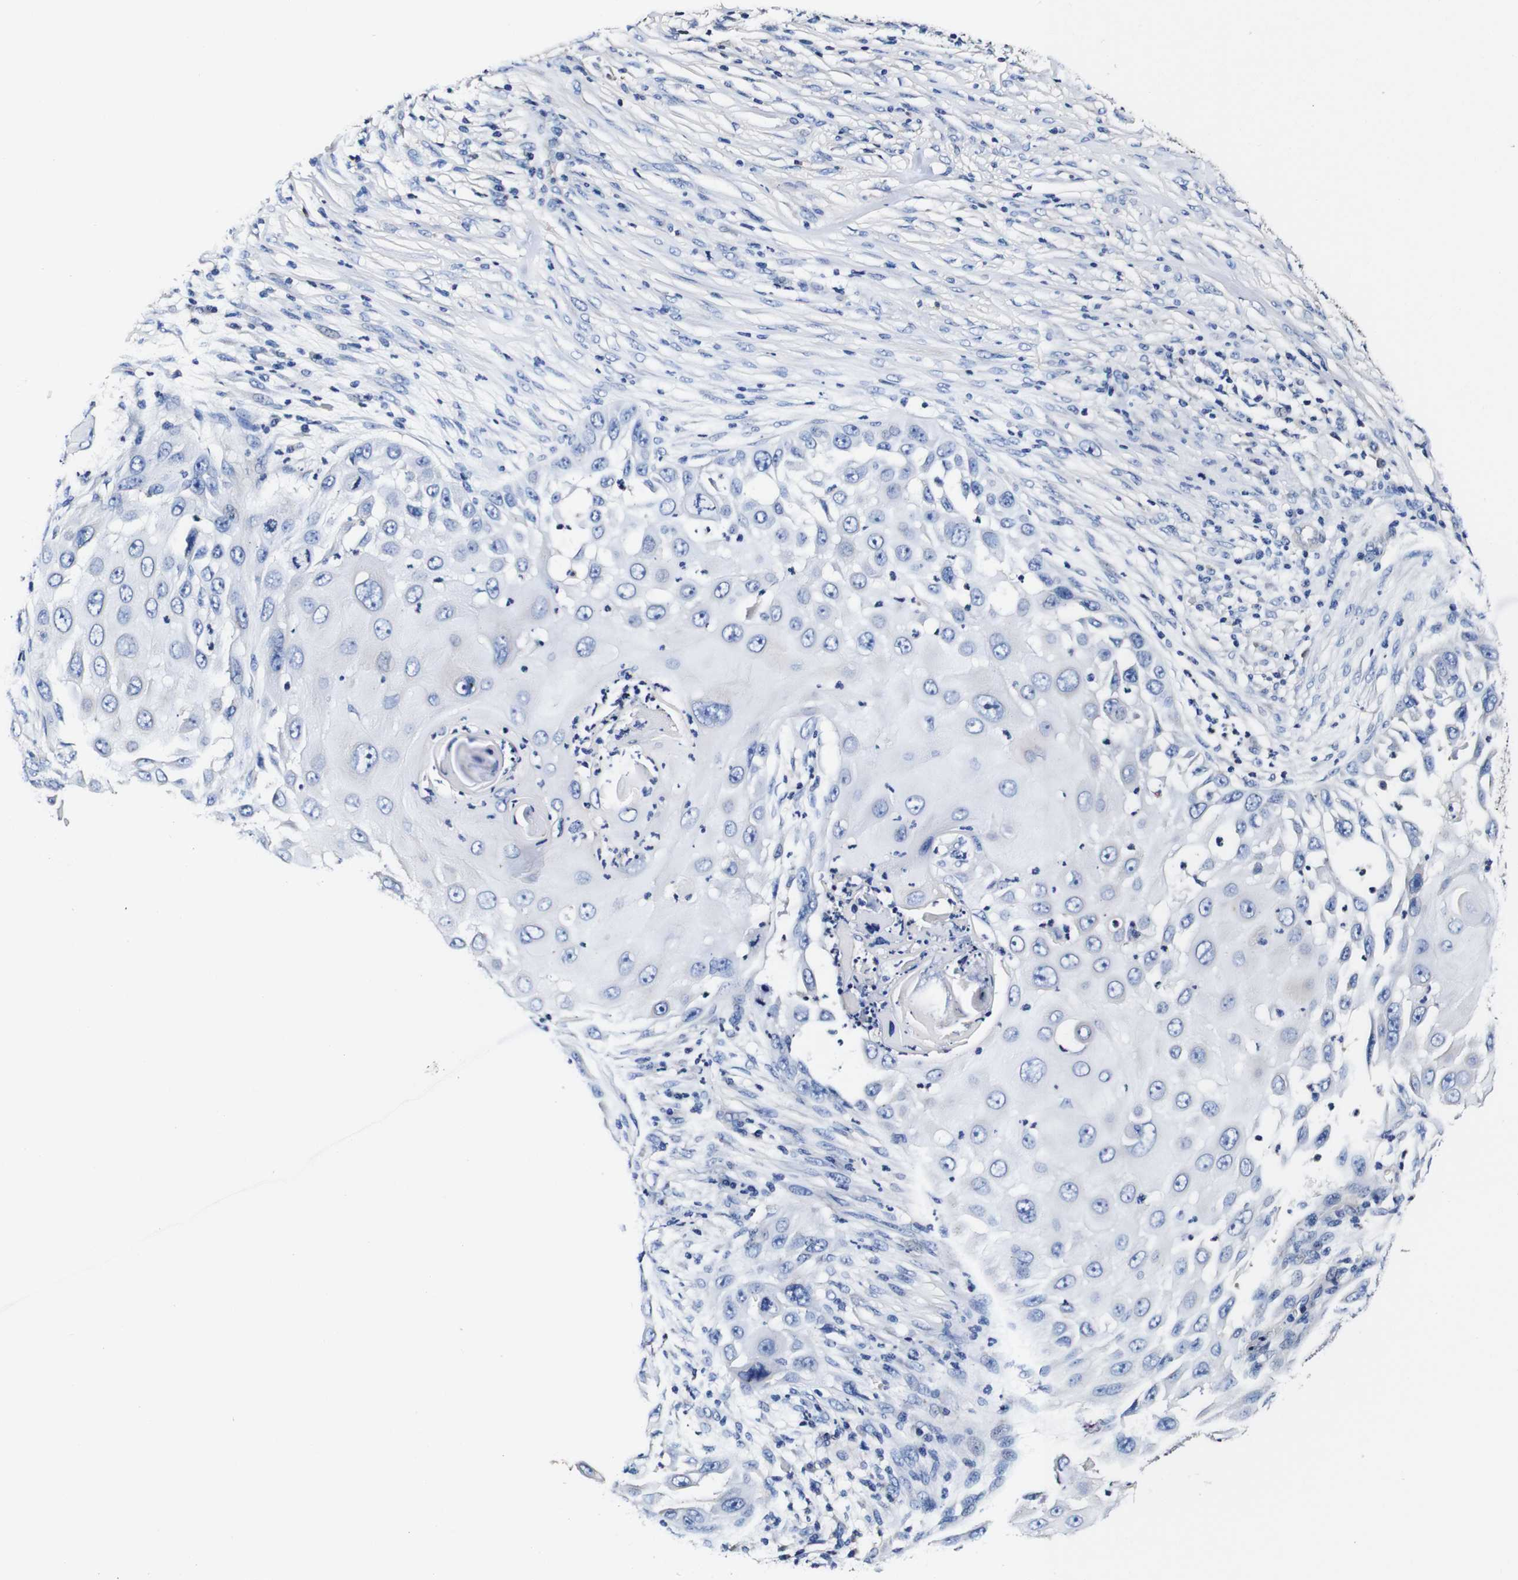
{"staining": {"intensity": "negative", "quantity": "none", "location": "none"}, "tissue": "skin cancer", "cell_type": "Tumor cells", "image_type": "cancer", "snomed": [{"axis": "morphology", "description": "Squamous cell carcinoma, NOS"}, {"axis": "topography", "description": "Skin"}], "caption": "IHC image of human skin cancer stained for a protein (brown), which reveals no positivity in tumor cells.", "gene": "PDCD6IP", "patient": {"sex": "female", "age": 44}}